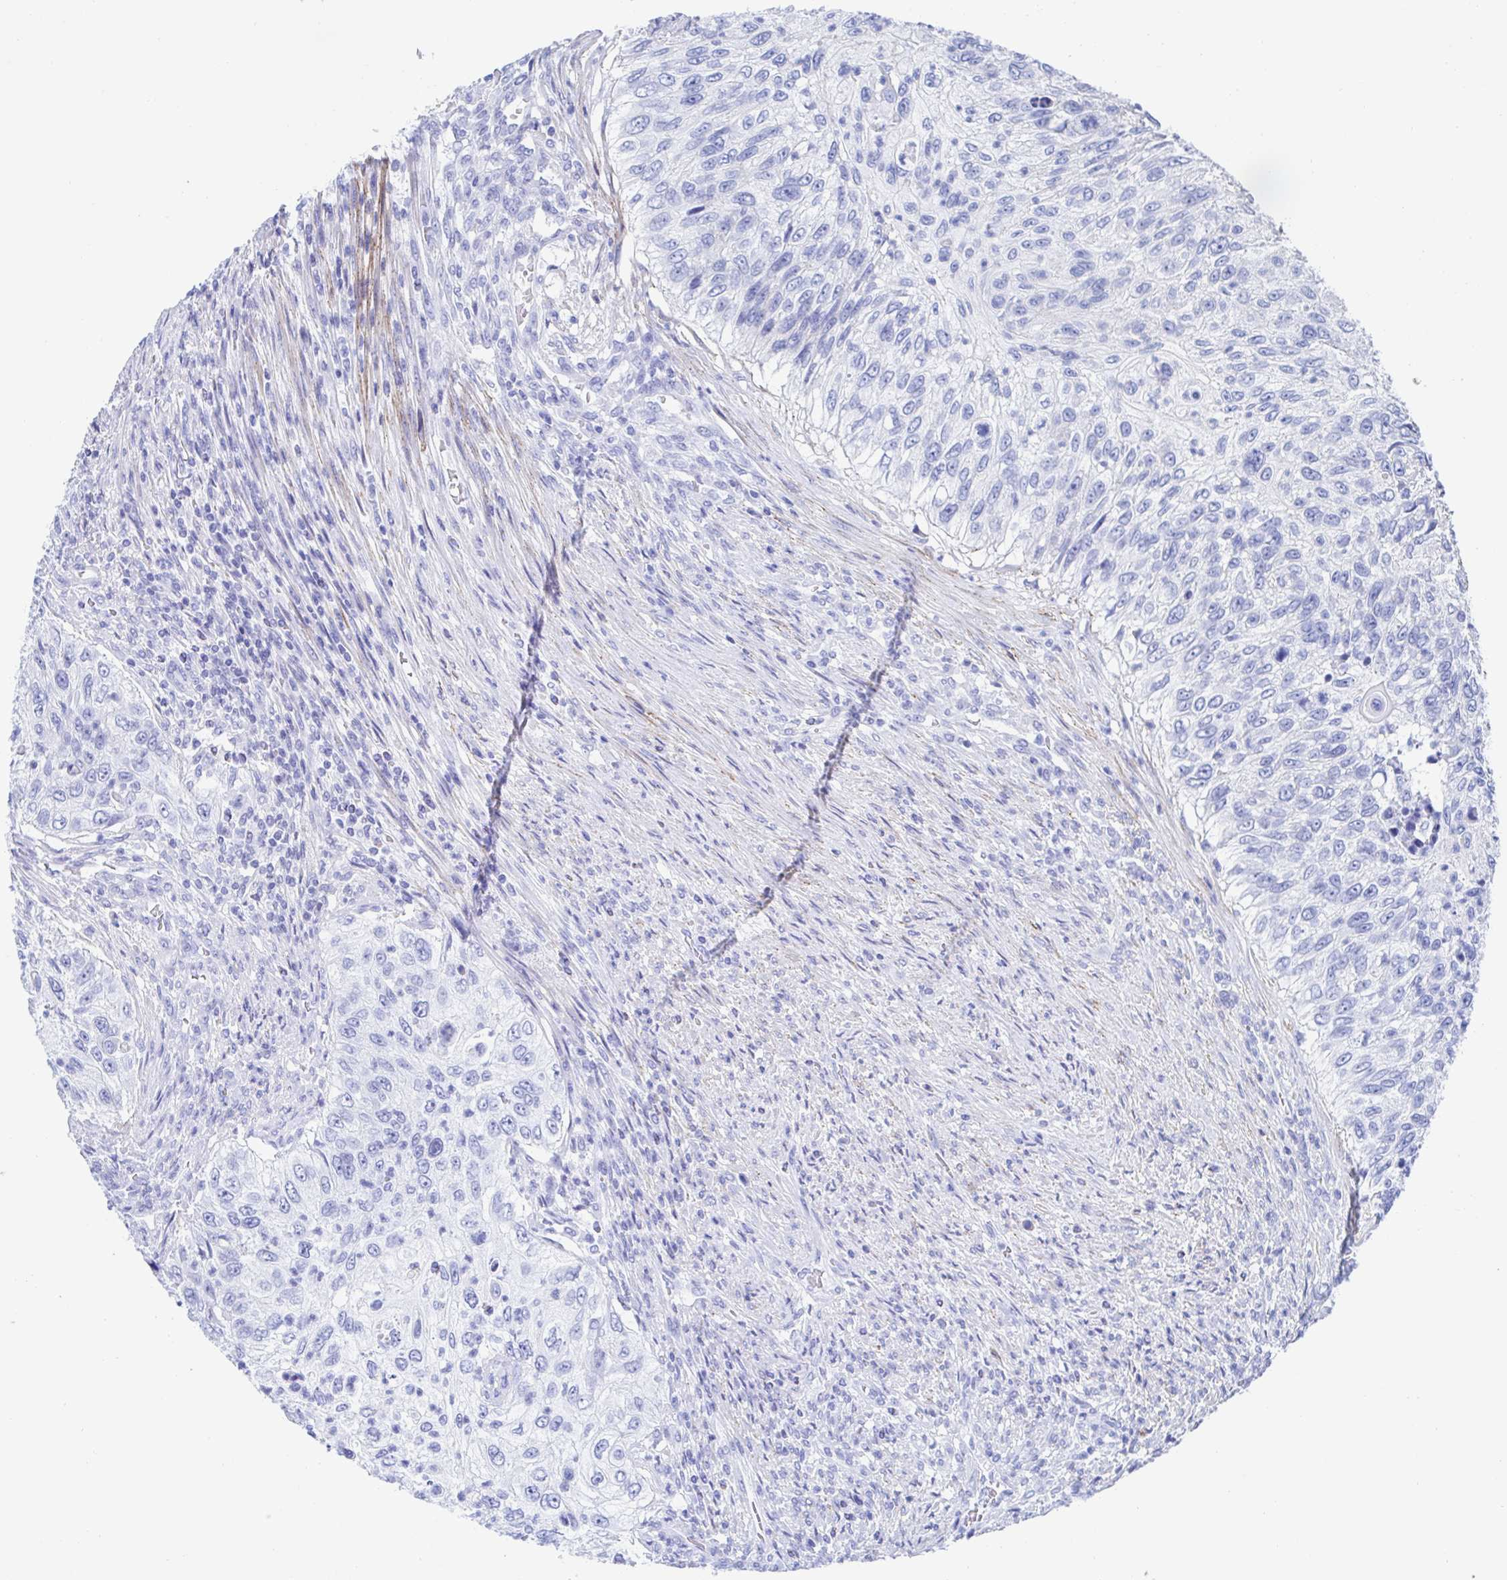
{"staining": {"intensity": "negative", "quantity": "none", "location": "none"}, "tissue": "urothelial cancer", "cell_type": "Tumor cells", "image_type": "cancer", "snomed": [{"axis": "morphology", "description": "Urothelial carcinoma, High grade"}, {"axis": "topography", "description": "Urinary bladder"}], "caption": "DAB (3,3'-diaminobenzidine) immunohistochemical staining of high-grade urothelial carcinoma displays no significant staining in tumor cells.", "gene": "CDH2", "patient": {"sex": "female", "age": 60}}